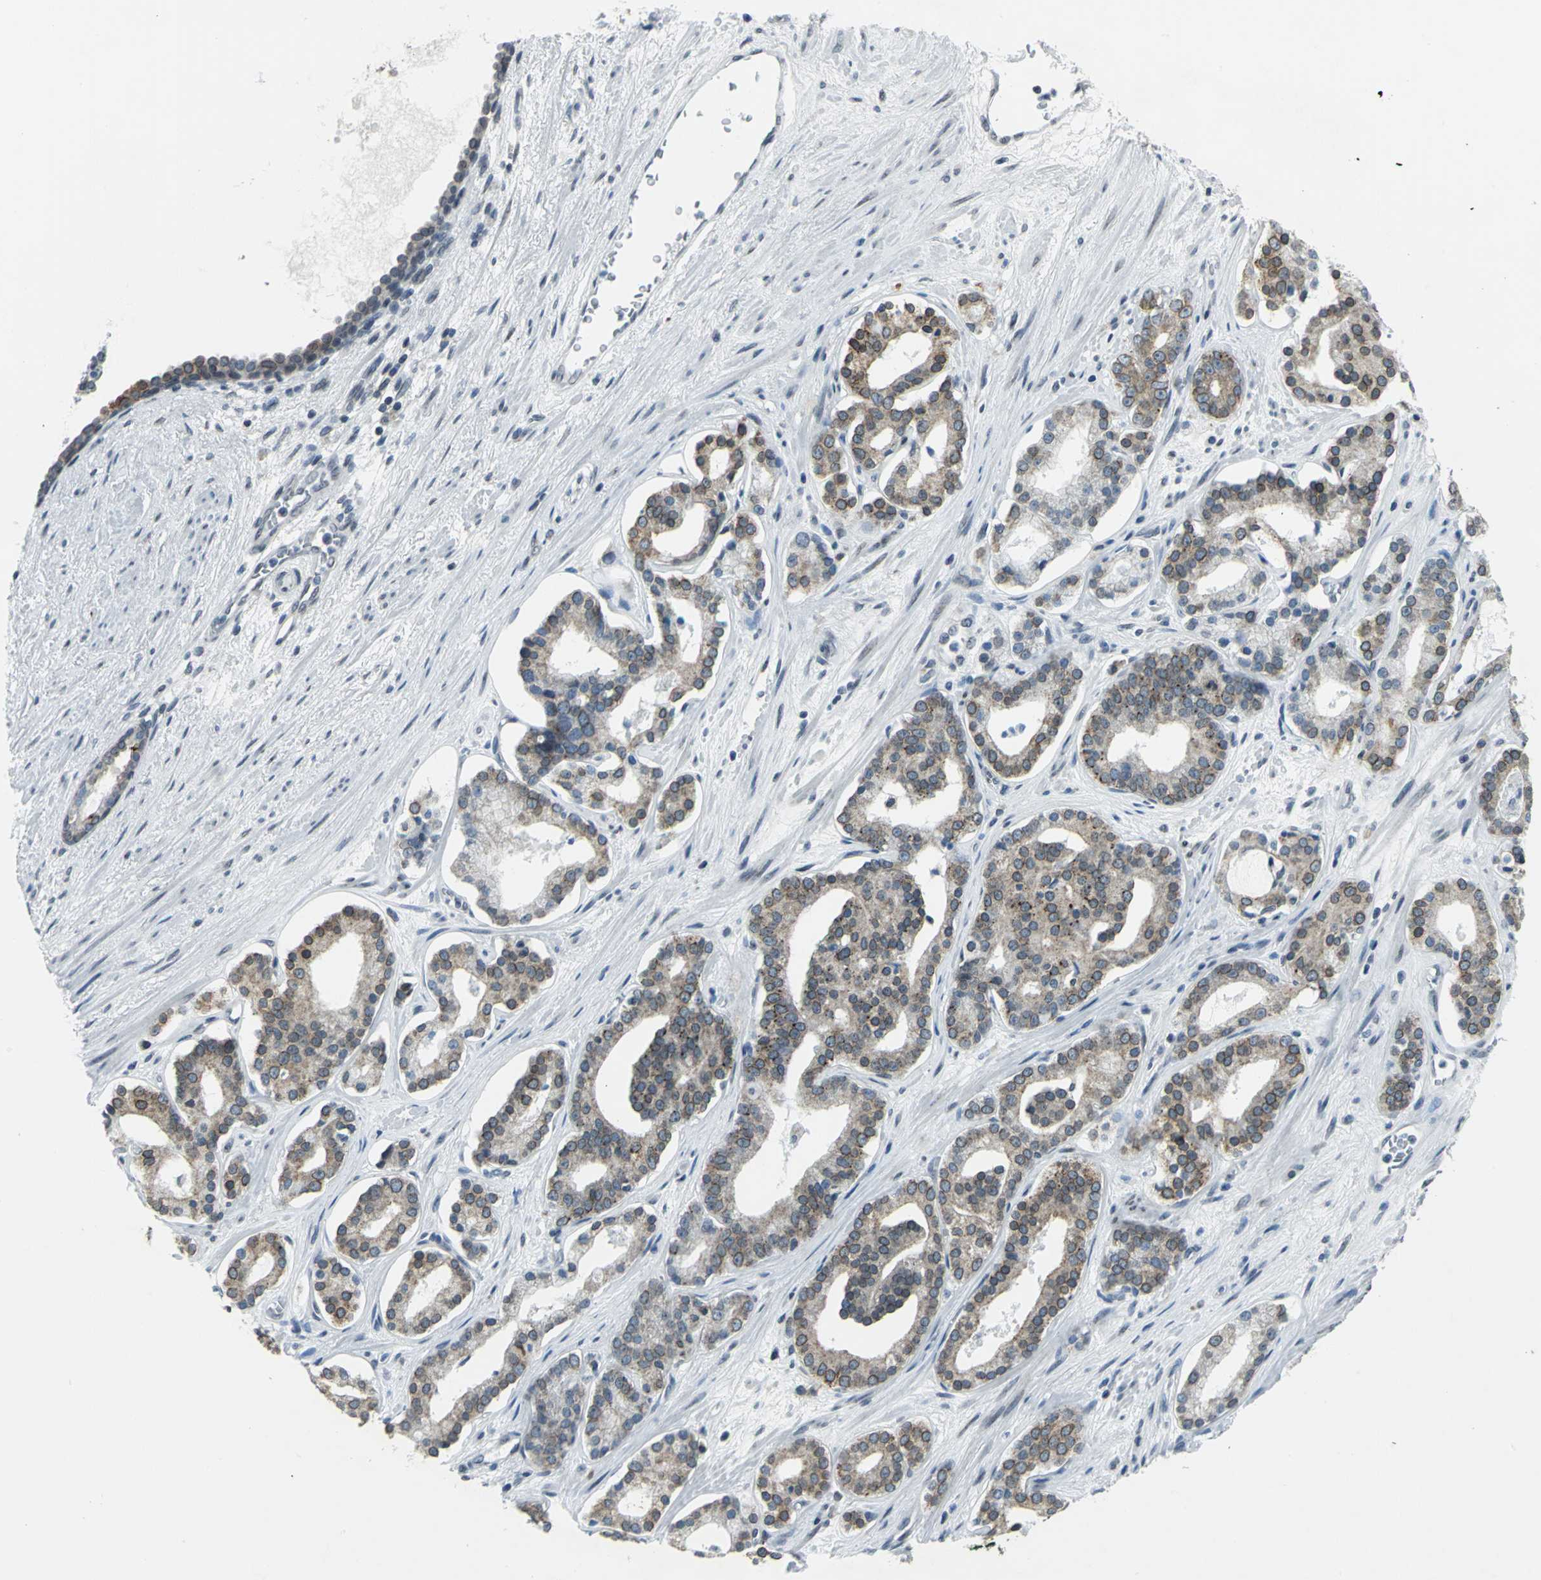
{"staining": {"intensity": "weak", "quantity": ">75%", "location": "cytoplasmic/membranous,nuclear"}, "tissue": "prostate cancer", "cell_type": "Tumor cells", "image_type": "cancer", "snomed": [{"axis": "morphology", "description": "Adenocarcinoma, Low grade"}, {"axis": "topography", "description": "Prostate"}], "caption": "Immunohistochemical staining of human prostate adenocarcinoma (low-grade) reveals low levels of weak cytoplasmic/membranous and nuclear staining in about >75% of tumor cells.", "gene": "SNUPN", "patient": {"sex": "male", "age": 63}}